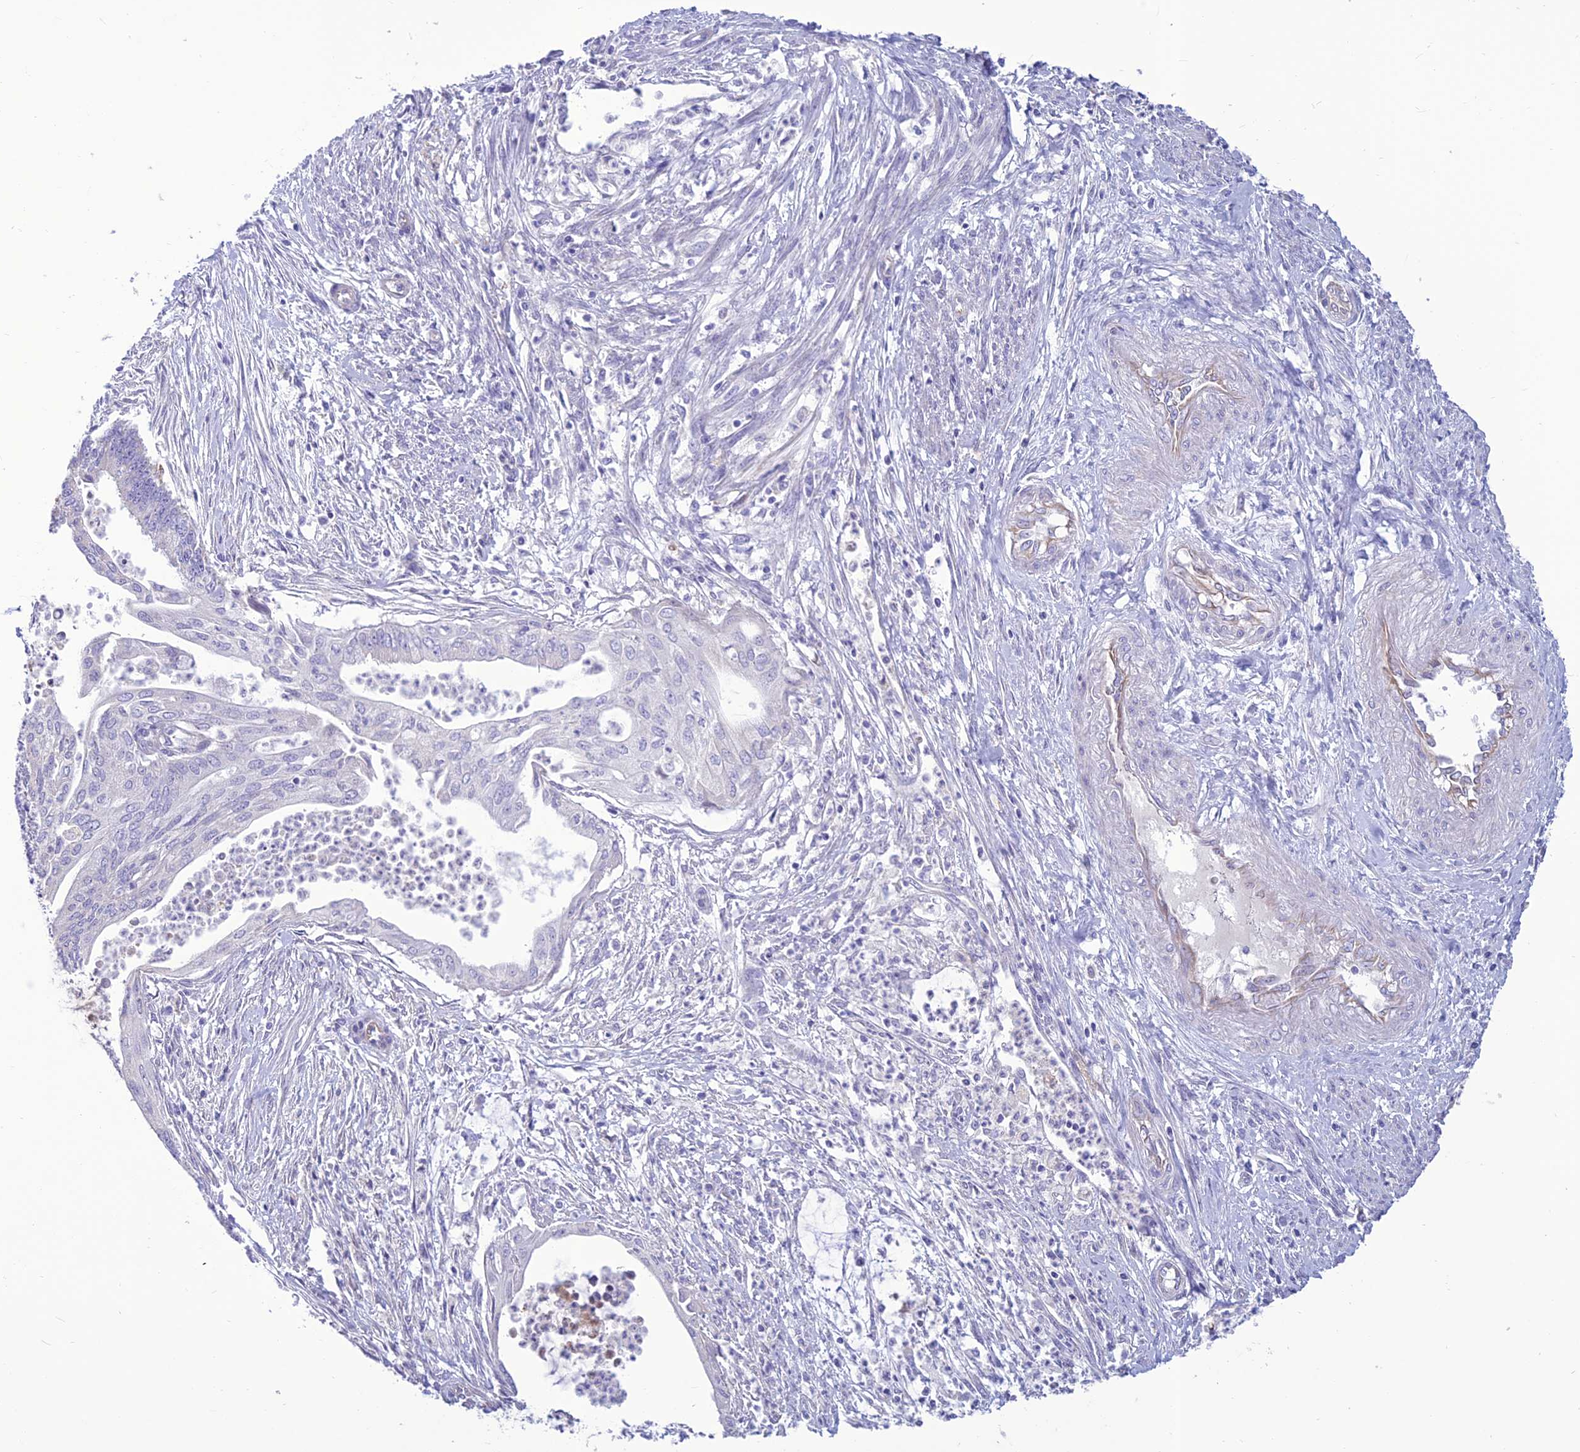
{"staining": {"intensity": "negative", "quantity": "none", "location": "none"}, "tissue": "endometrial cancer", "cell_type": "Tumor cells", "image_type": "cancer", "snomed": [{"axis": "morphology", "description": "Adenocarcinoma, NOS"}, {"axis": "topography", "description": "Endometrium"}], "caption": "Immunohistochemical staining of endometrial cancer demonstrates no significant positivity in tumor cells.", "gene": "BHMT2", "patient": {"sex": "female", "age": 73}}